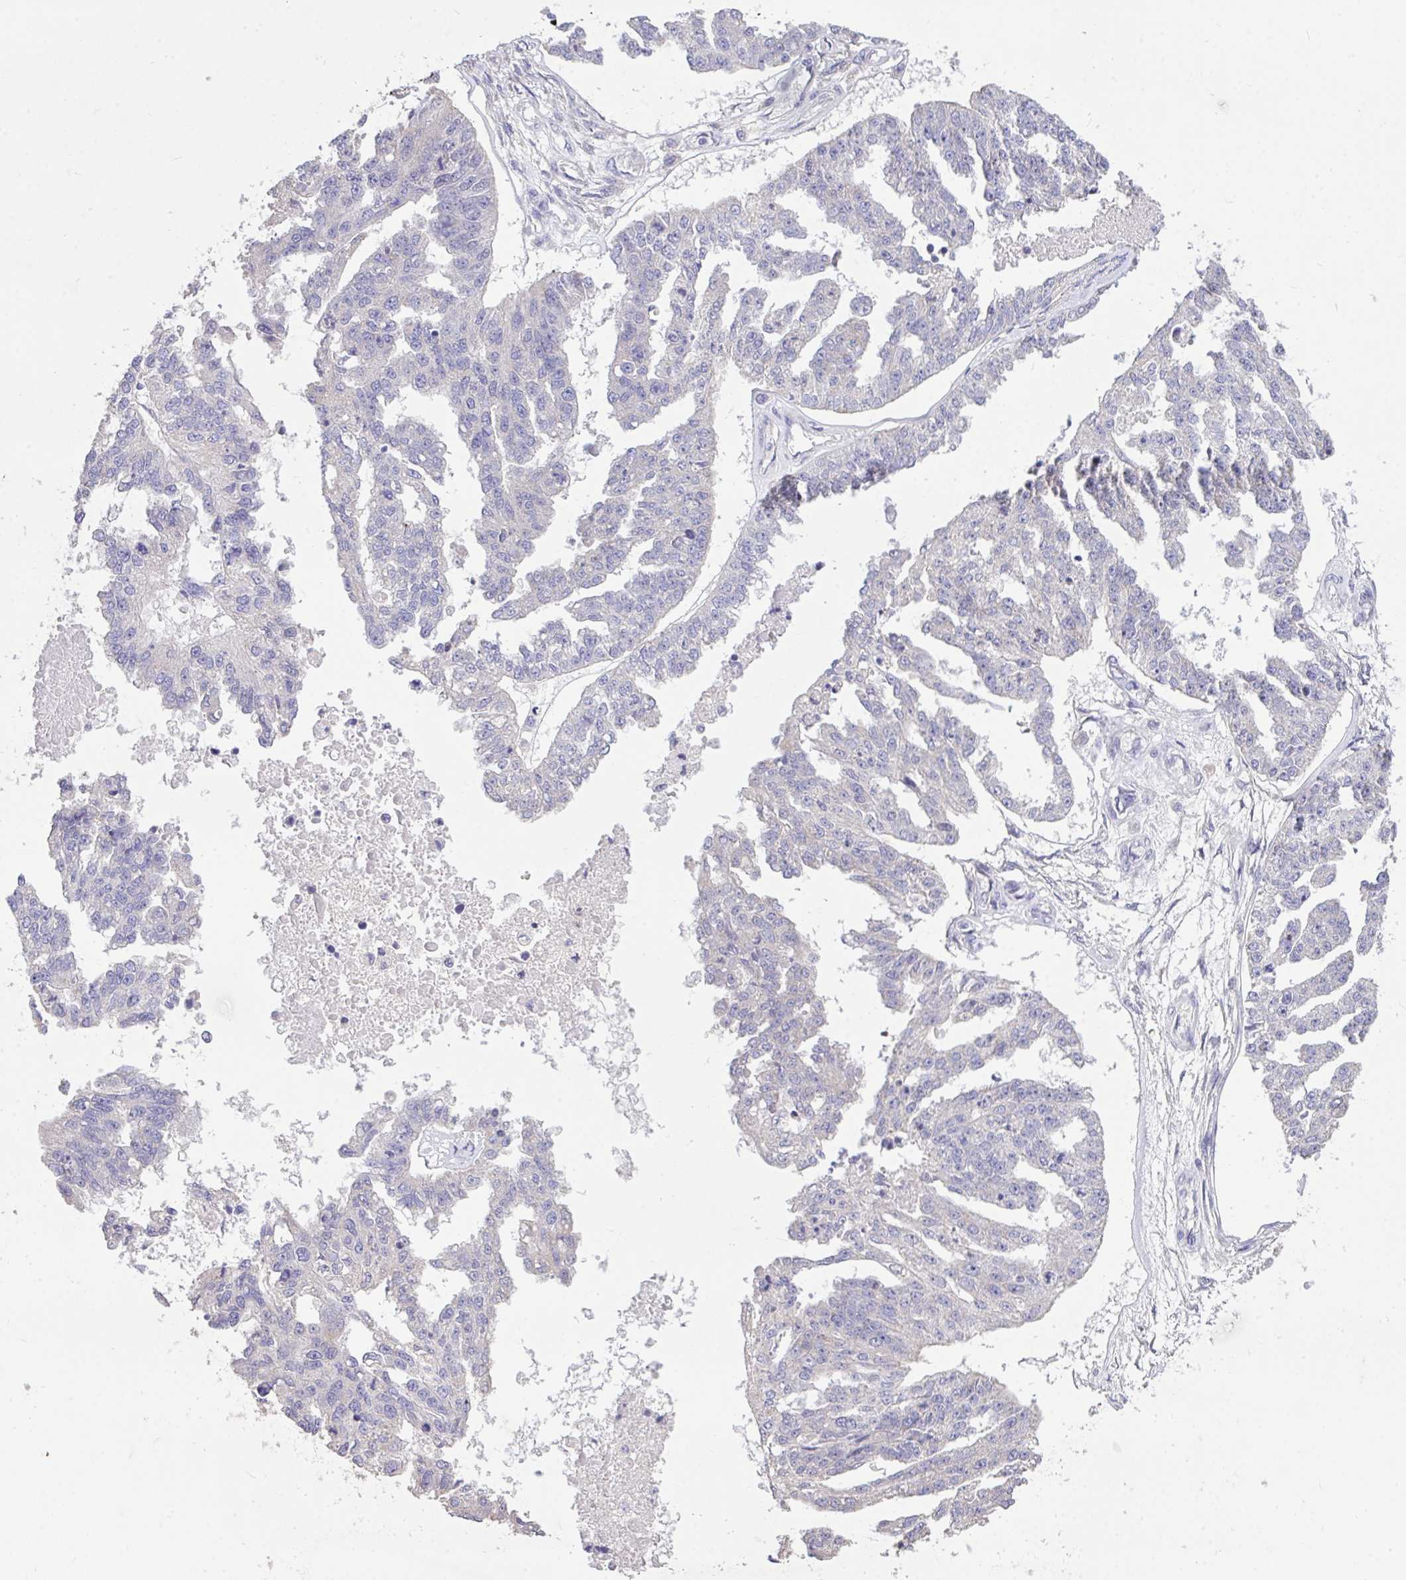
{"staining": {"intensity": "negative", "quantity": "none", "location": "none"}, "tissue": "ovarian cancer", "cell_type": "Tumor cells", "image_type": "cancer", "snomed": [{"axis": "morphology", "description": "Cystadenocarcinoma, serous, NOS"}, {"axis": "topography", "description": "Ovary"}], "caption": "High magnification brightfield microscopy of ovarian cancer stained with DAB (3,3'-diaminobenzidine) (brown) and counterstained with hematoxylin (blue): tumor cells show no significant expression.", "gene": "MPC2", "patient": {"sex": "female", "age": 58}}